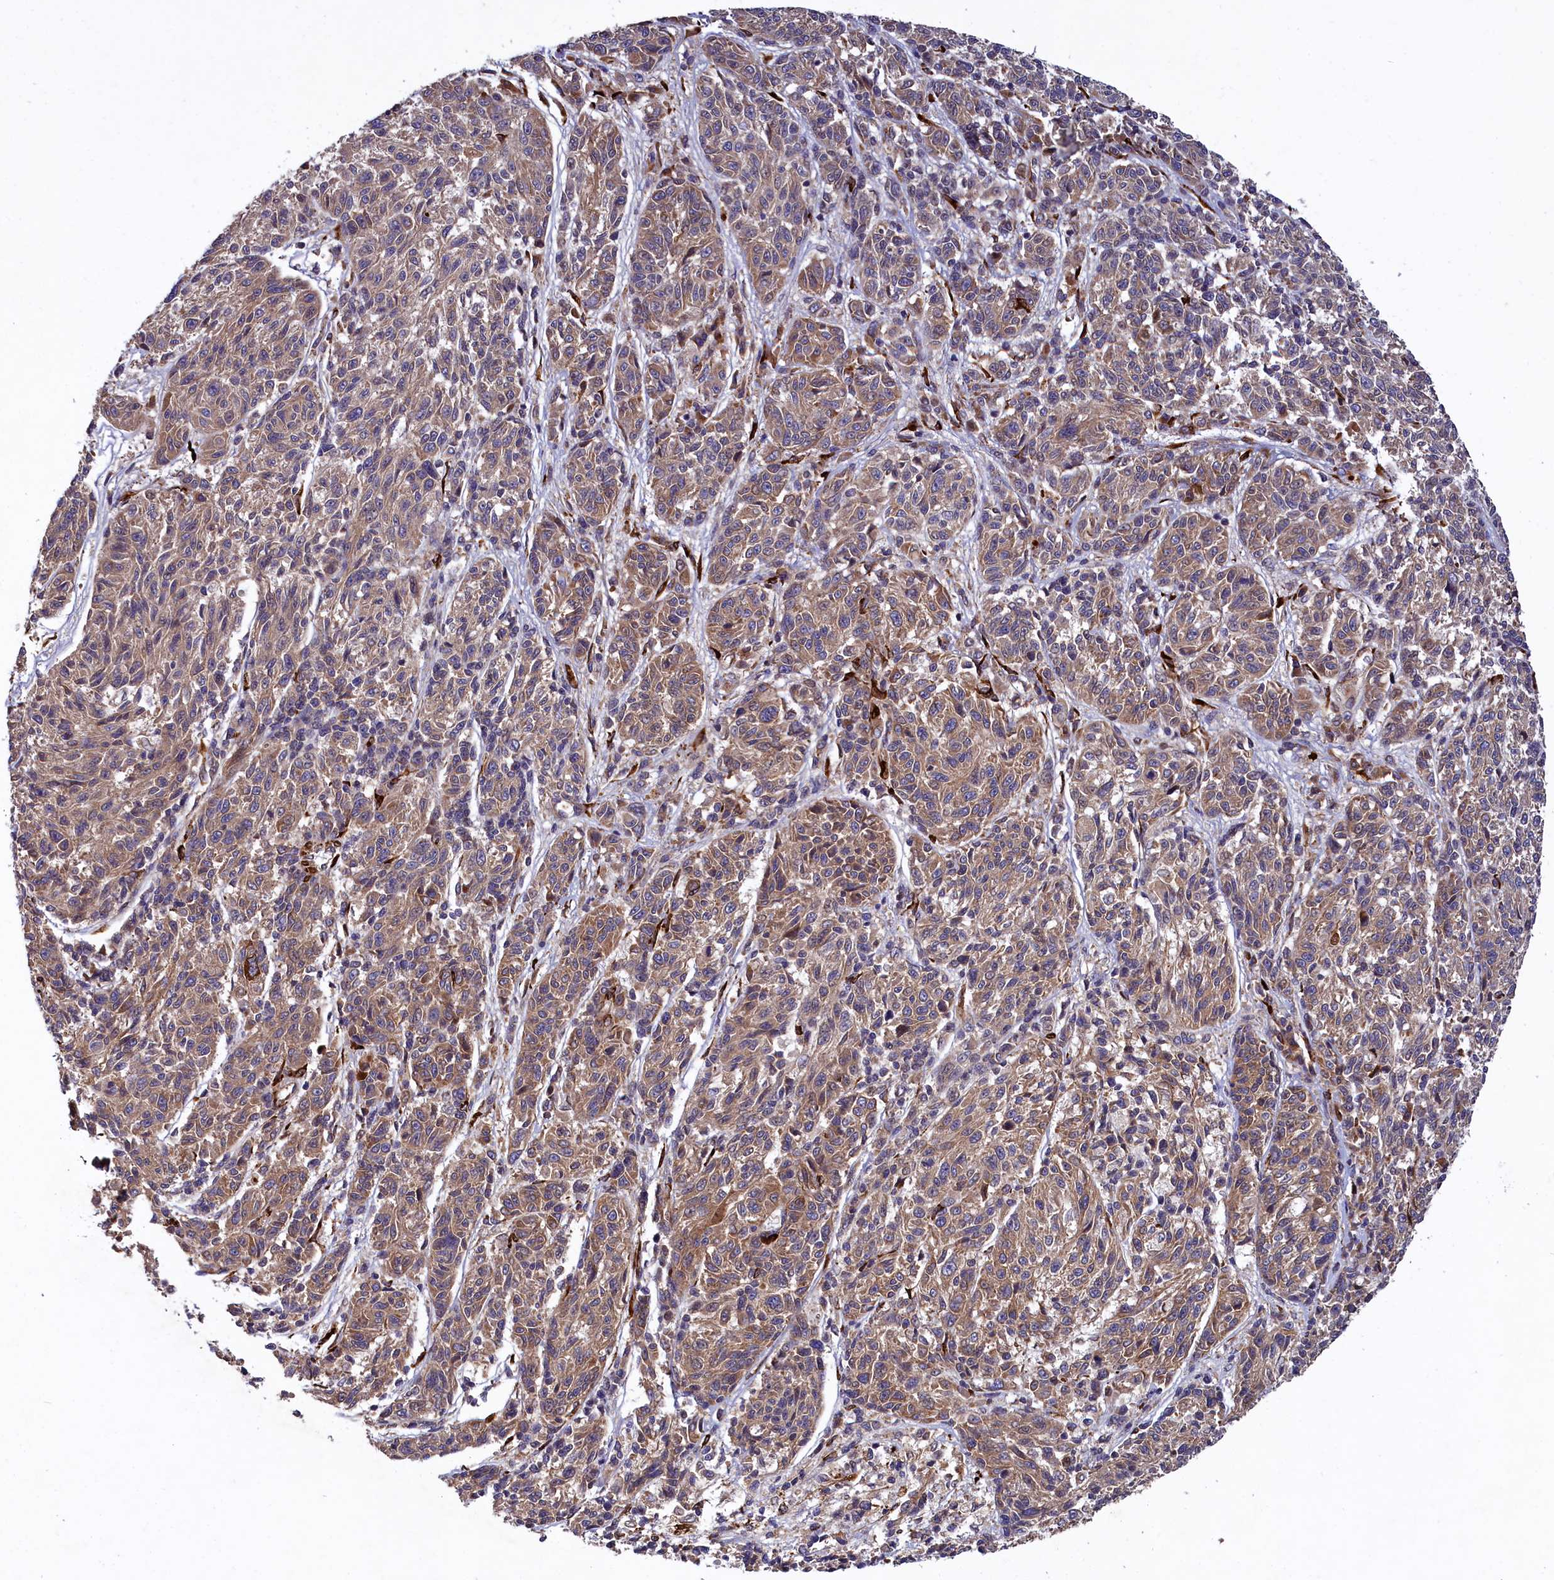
{"staining": {"intensity": "weak", "quantity": ">75%", "location": "cytoplasmic/membranous"}, "tissue": "melanoma", "cell_type": "Tumor cells", "image_type": "cancer", "snomed": [{"axis": "morphology", "description": "Malignant melanoma, NOS"}, {"axis": "topography", "description": "Skin"}], "caption": "Protein expression analysis of human melanoma reveals weak cytoplasmic/membranous positivity in about >75% of tumor cells.", "gene": "ARRDC4", "patient": {"sex": "male", "age": 53}}